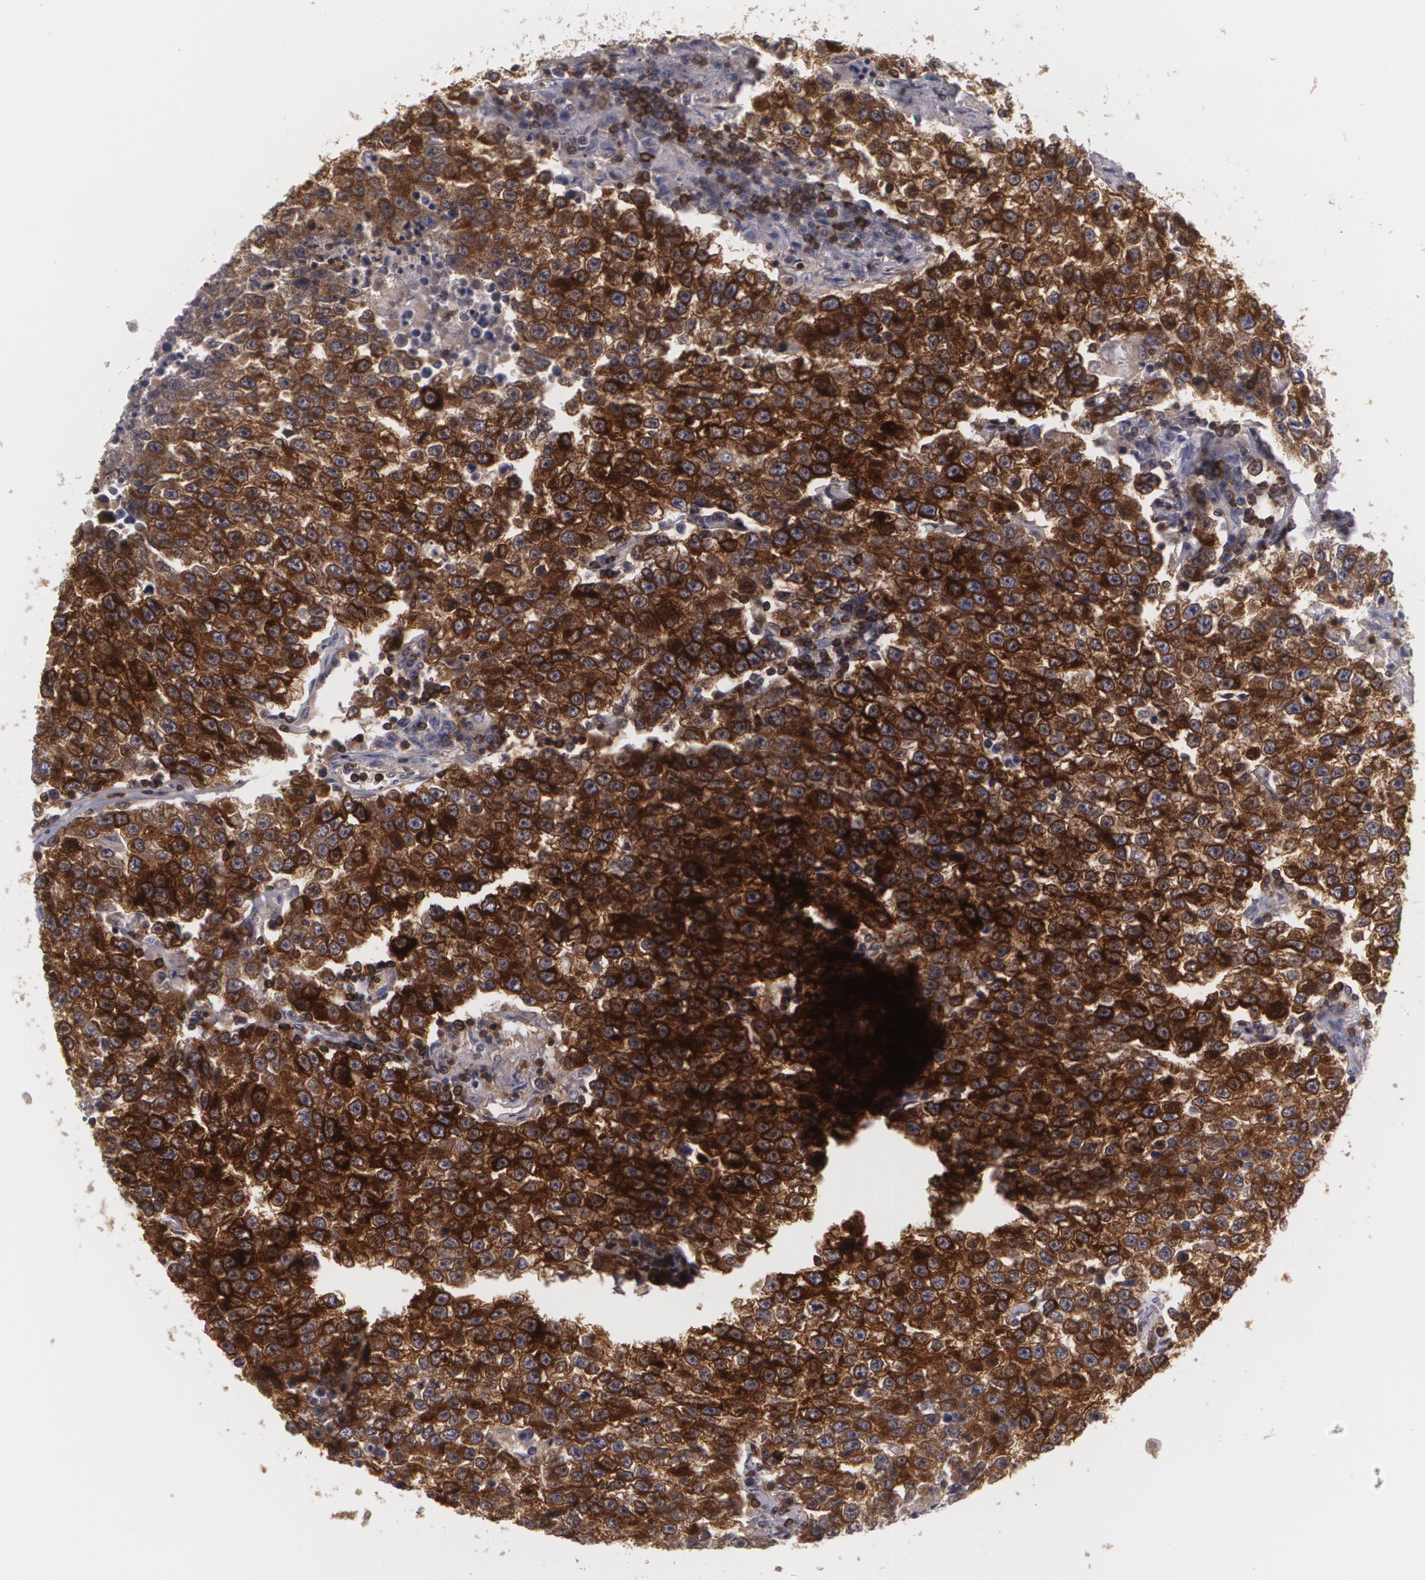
{"staining": {"intensity": "strong", "quantity": ">75%", "location": "cytoplasmic/membranous"}, "tissue": "testis cancer", "cell_type": "Tumor cells", "image_type": "cancer", "snomed": [{"axis": "morphology", "description": "Seminoma, NOS"}, {"axis": "topography", "description": "Testis"}], "caption": "An immunohistochemistry (IHC) image of tumor tissue is shown. Protein staining in brown shows strong cytoplasmic/membranous positivity in testis seminoma within tumor cells.", "gene": "BIN1", "patient": {"sex": "male", "age": 36}}